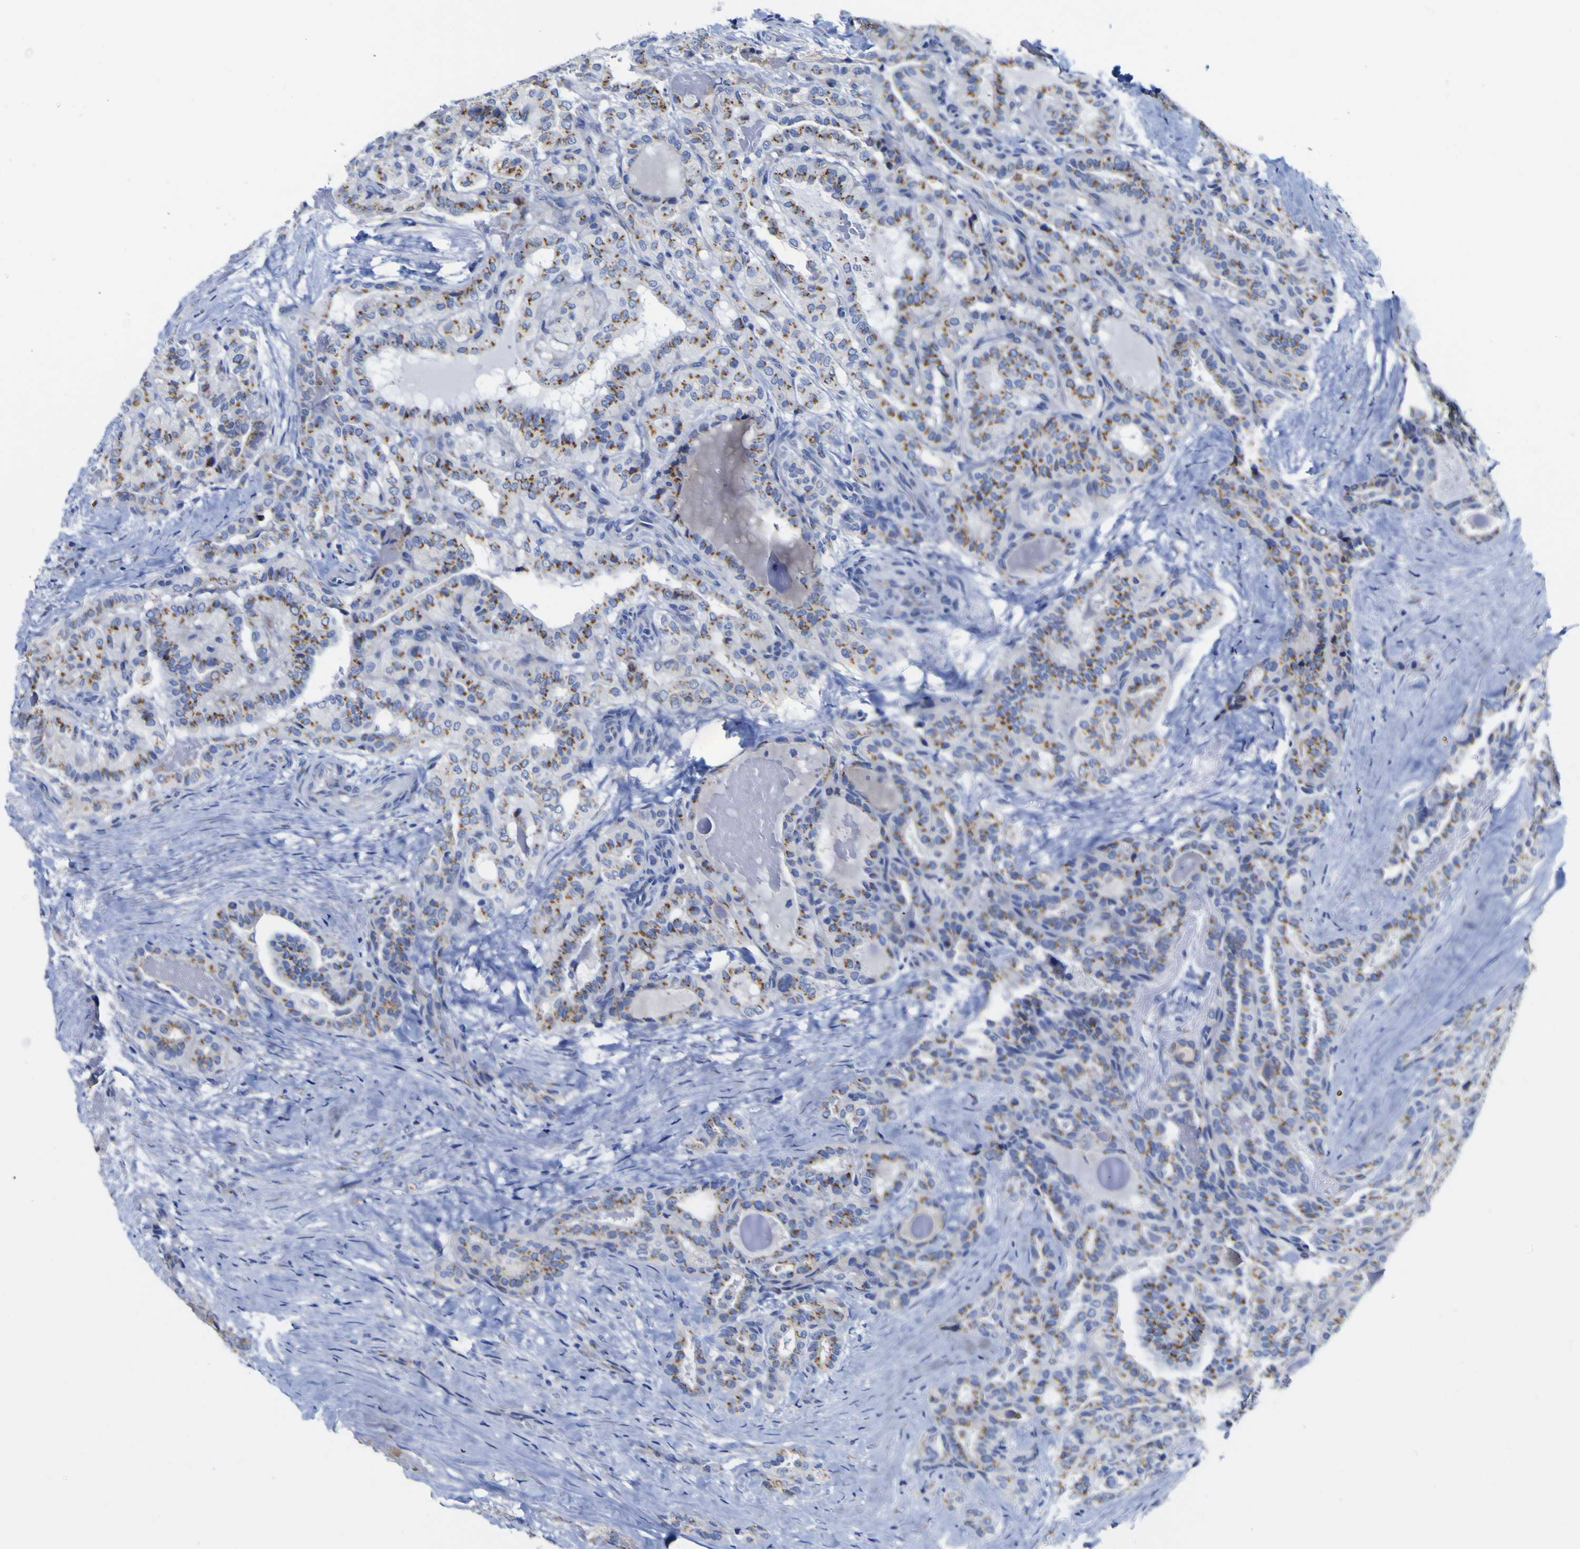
{"staining": {"intensity": "moderate", "quantity": ">75%", "location": "cytoplasmic/membranous"}, "tissue": "thyroid cancer", "cell_type": "Tumor cells", "image_type": "cancer", "snomed": [{"axis": "morphology", "description": "Papillary adenocarcinoma, NOS"}, {"axis": "topography", "description": "Thyroid gland"}], "caption": "Papillary adenocarcinoma (thyroid) stained for a protein (brown) shows moderate cytoplasmic/membranous positive expression in about >75% of tumor cells.", "gene": "GOLM1", "patient": {"sex": "male", "age": 77}}